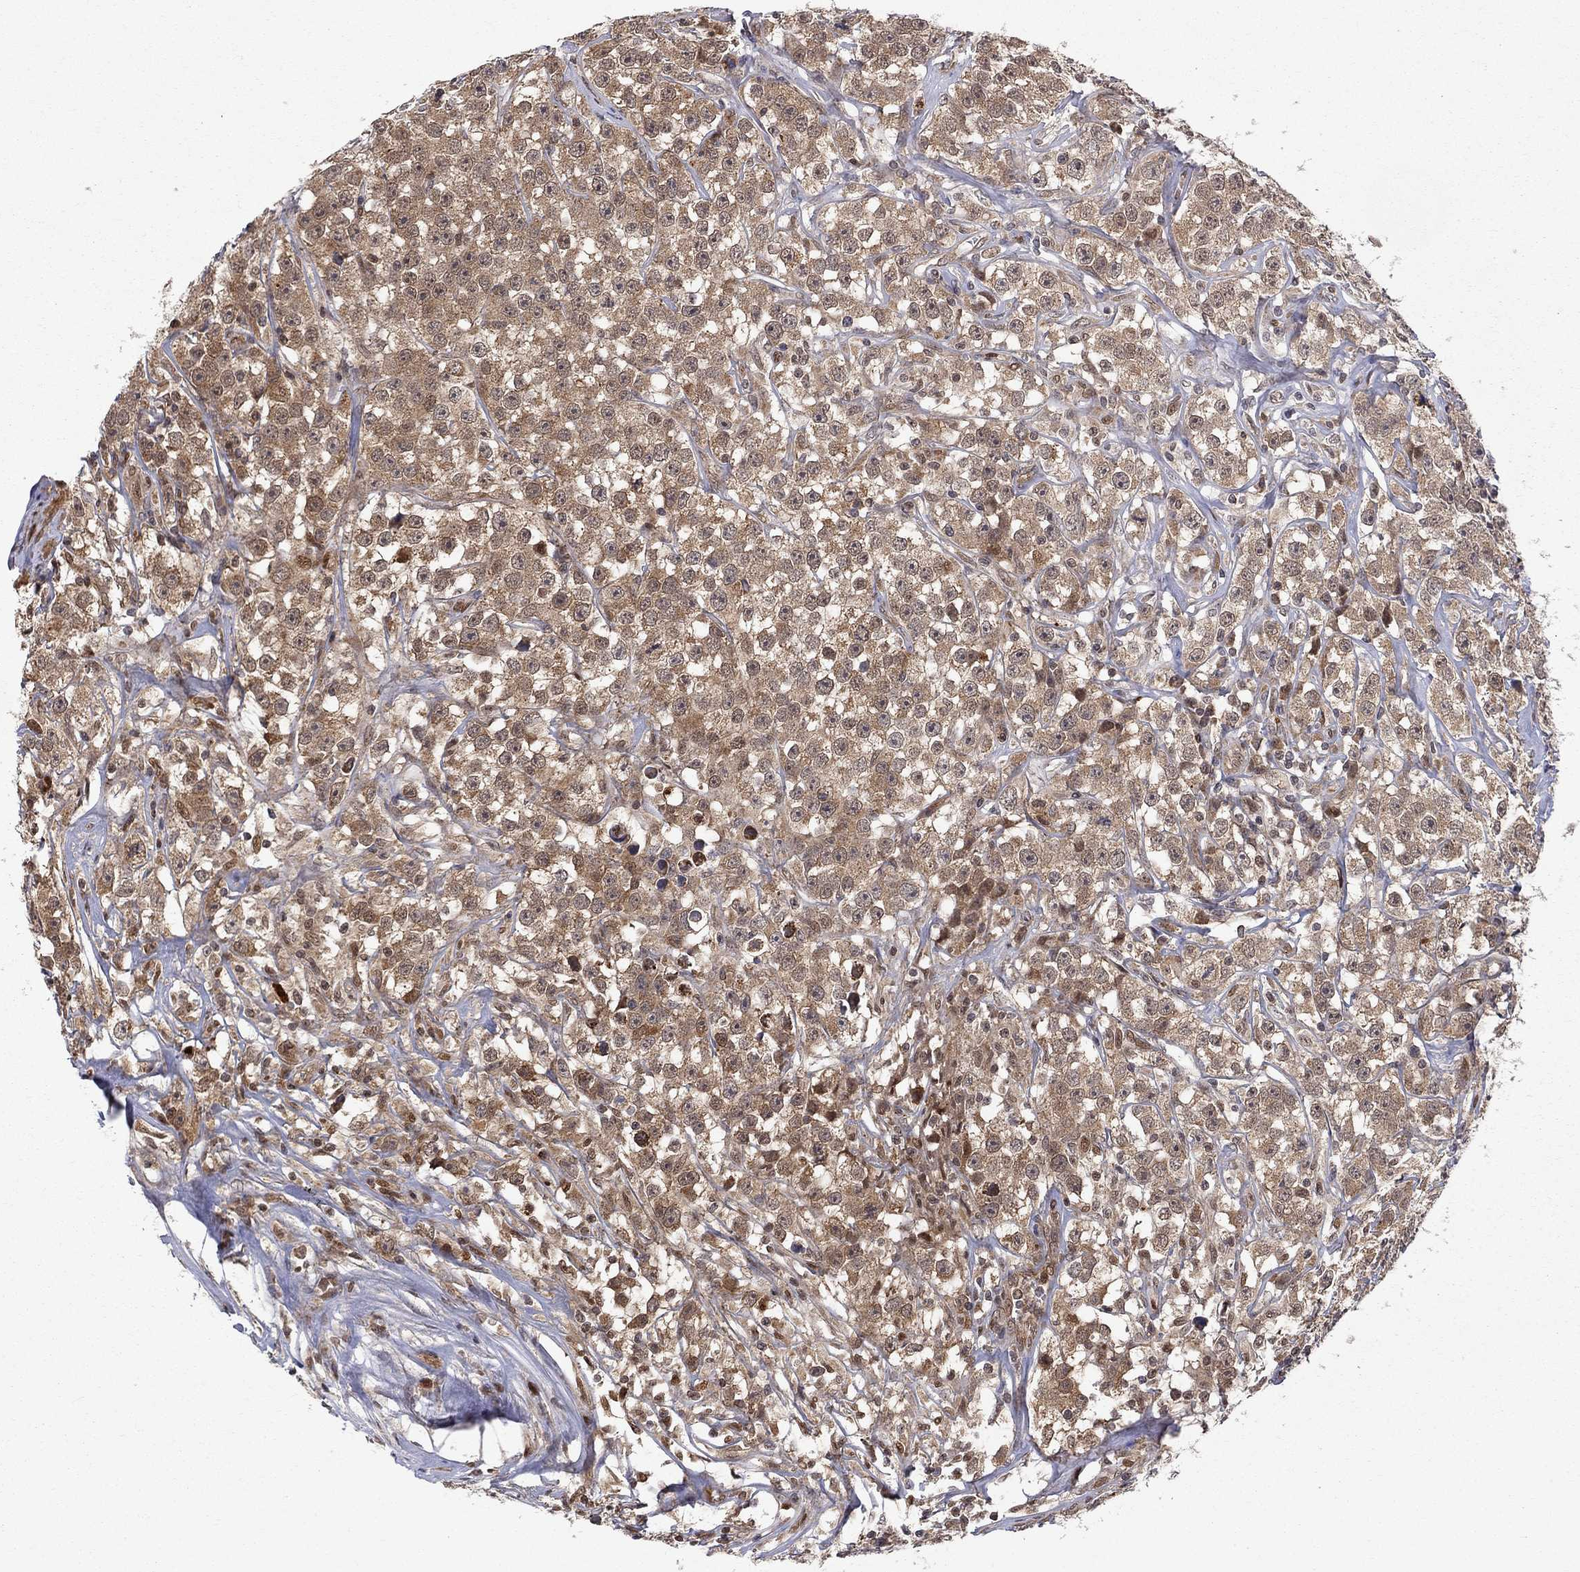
{"staining": {"intensity": "moderate", "quantity": ">75%", "location": "cytoplasmic/membranous"}, "tissue": "testis cancer", "cell_type": "Tumor cells", "image_type": "cancer", "snomed": [{"axis": "morphology", "description": "Seminoma, NOS"}, {"axis": "topography", "description": "Testis"}], "caption": "A high-resolution photomicrograph shows immunohistochemistry staining of testis seminoma, which shows moderate cytoplasmic/membranous expression in about >75% of tumor cells.", "gene": "ELOB", "patient": {"sex": "male", "age": 59}}